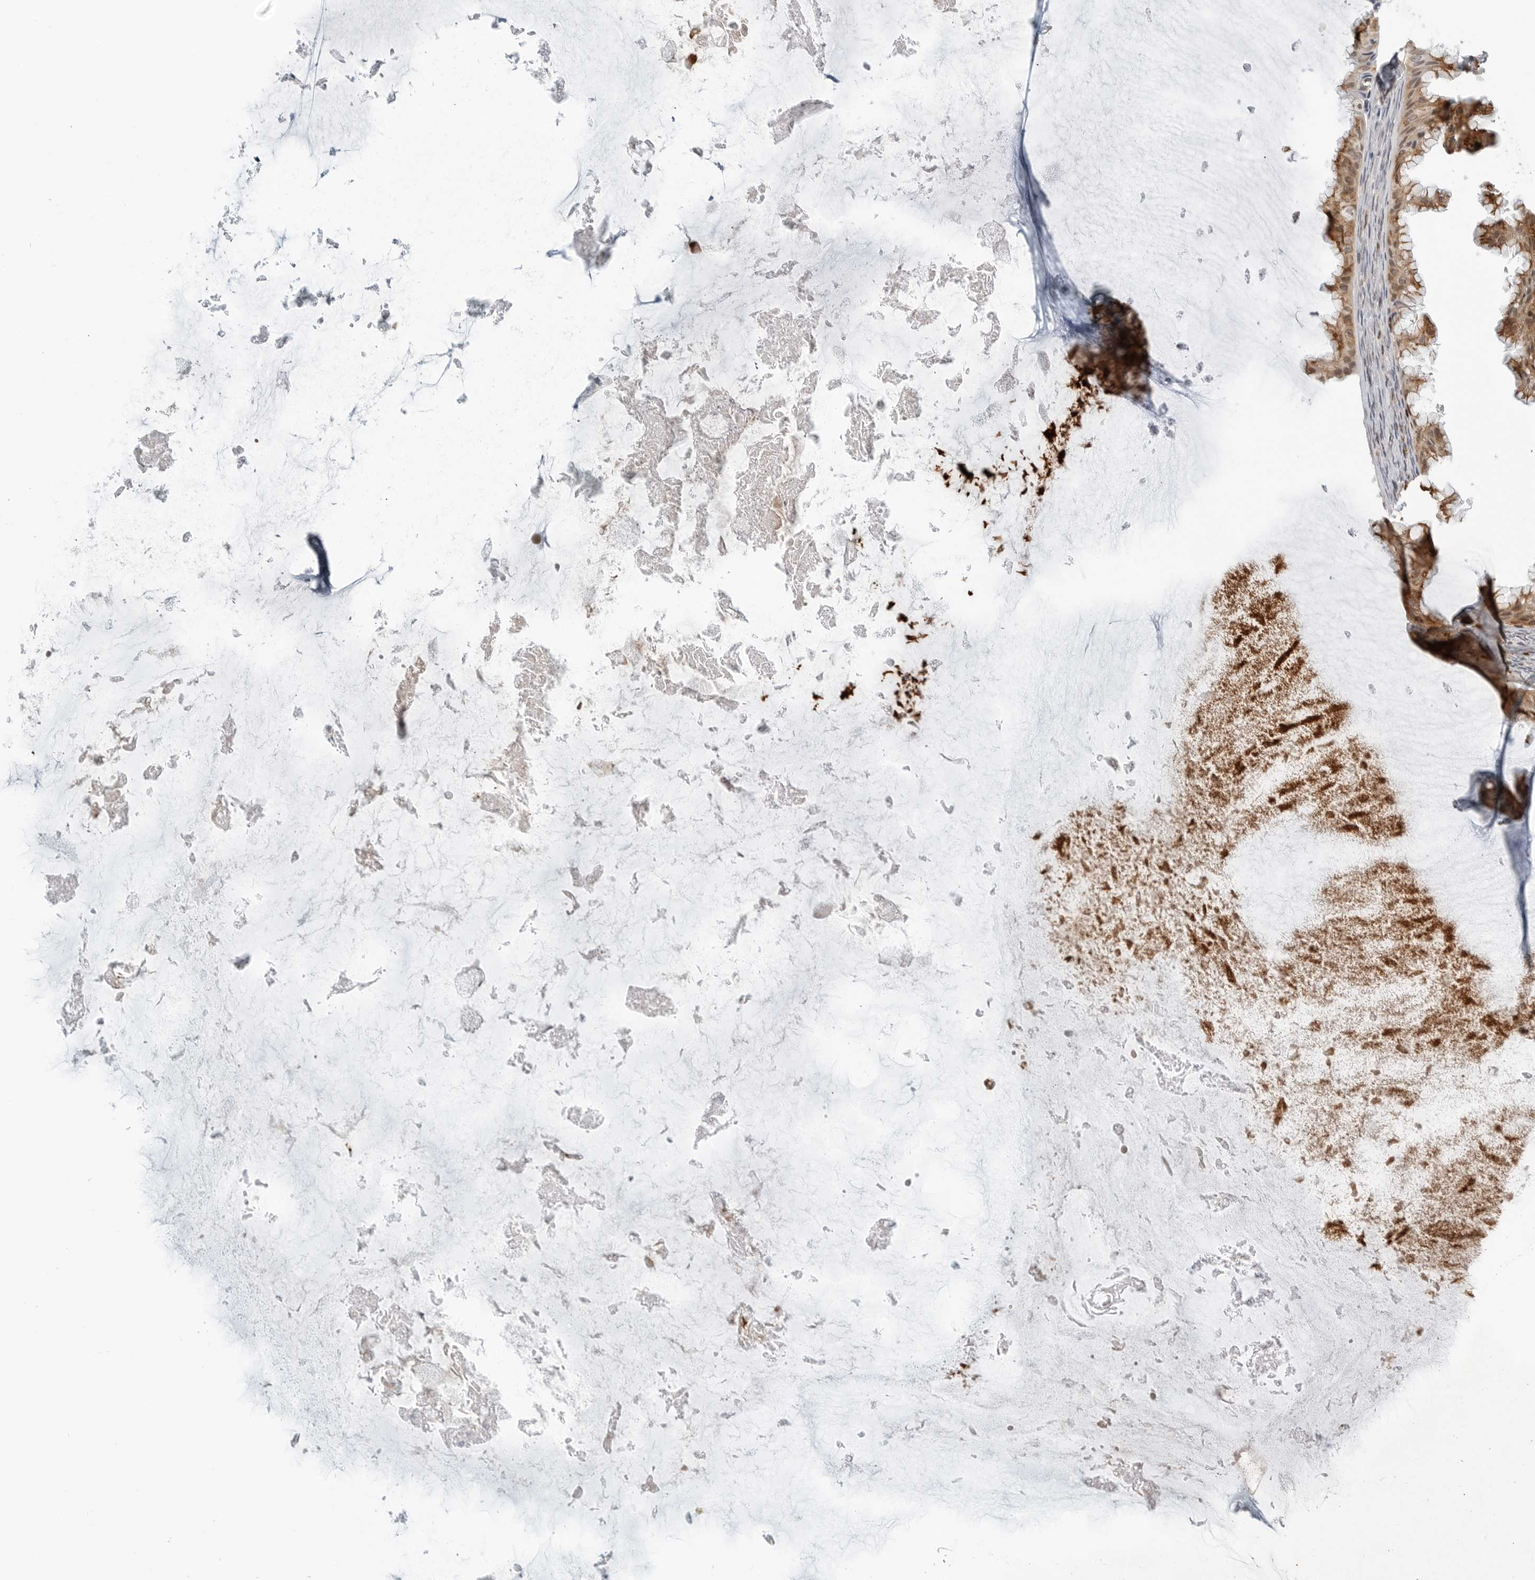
{"staining": {"intensity": "moderate", "quantity": ">75%", "location": "cytoplasmic/membranous"}, "tissue": "ovarian cancer", "cell_type": "Tumor cells", "image_type": "cancer", "snomed": [{"axis": "morphology", "description": "Cystadenocarcinoma, mucinous, NOS"}, {"axis": "topography", "description": "Ovary"}], "caption": "Protein staining of ovarian cancer tissue displays moderate cytoplasmic/membranous positivity in approximately >75% of tumor cells.", "gene": "PEX2", "patient": {"sex": "female", "age": 61}}